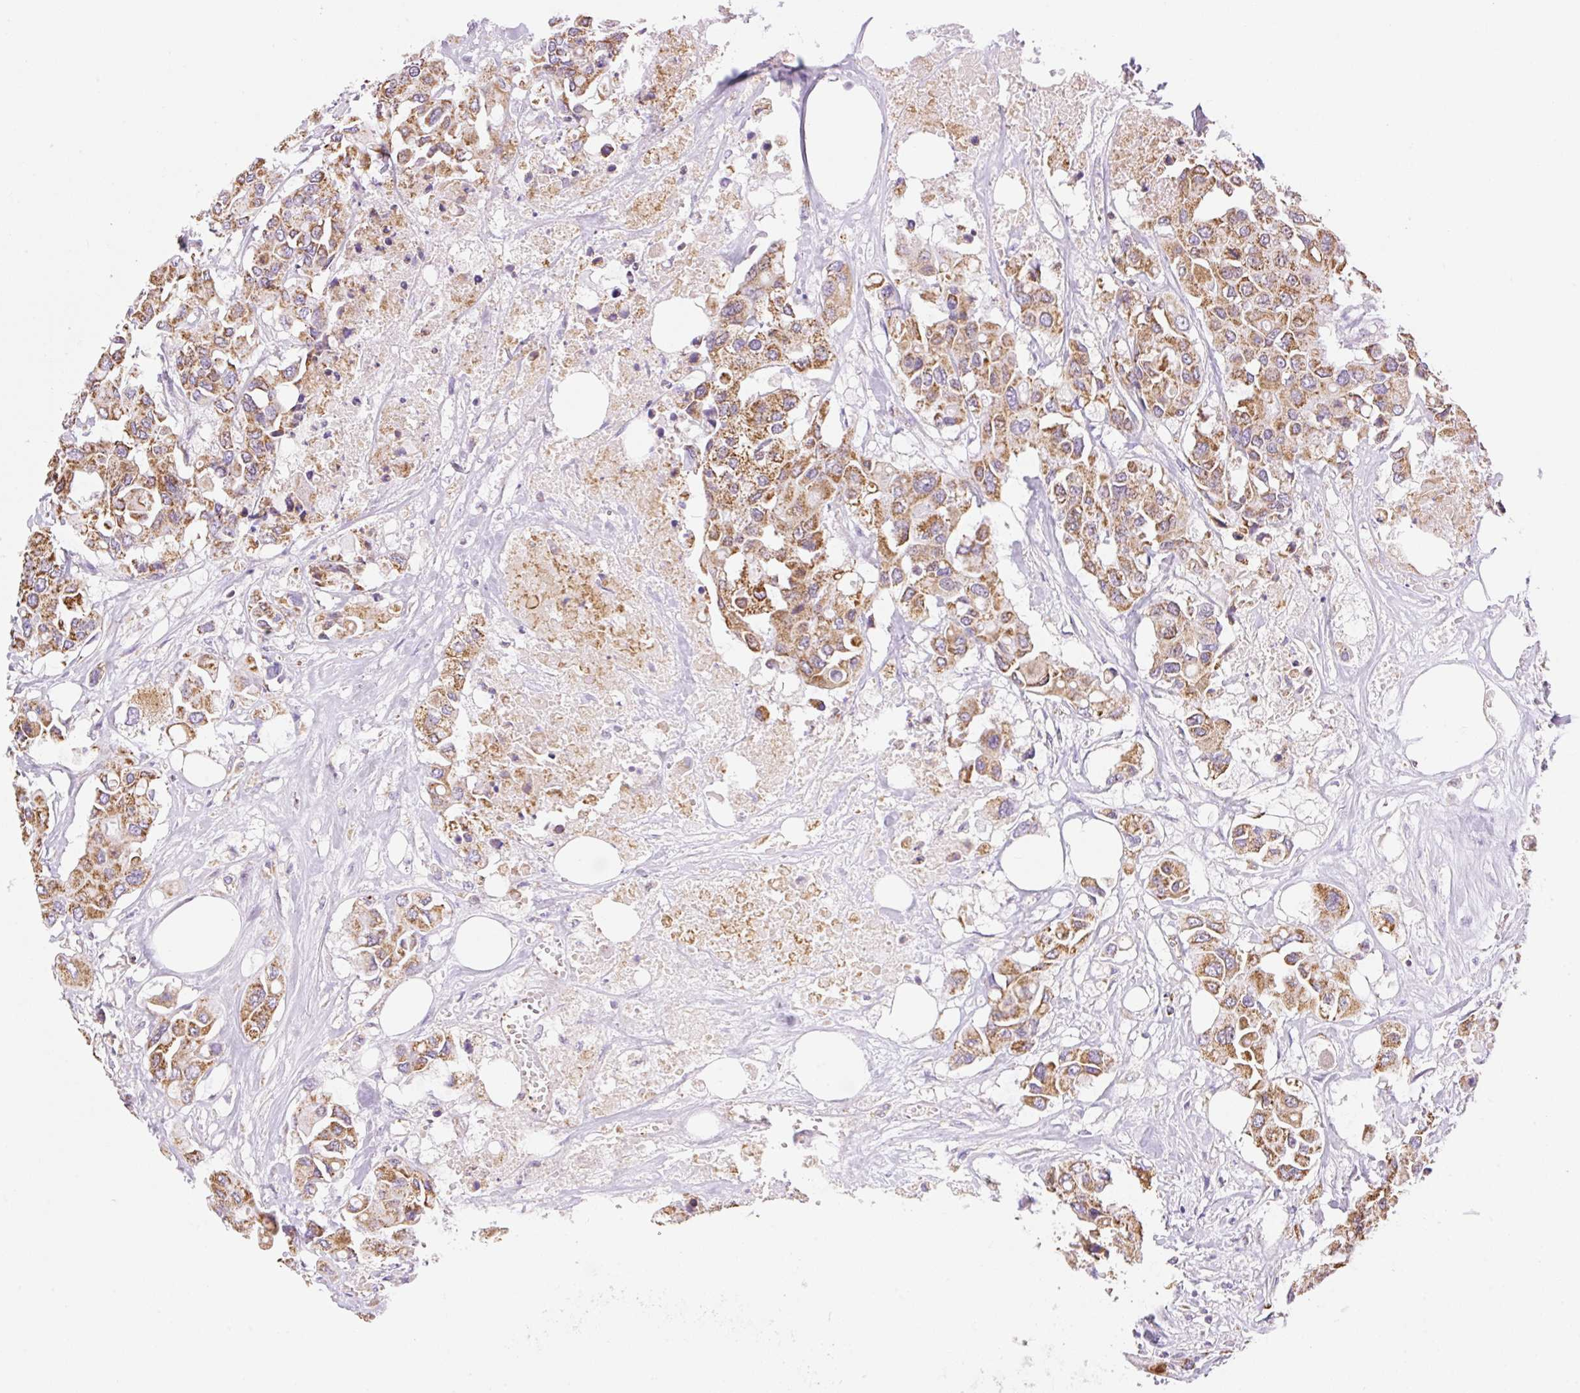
{"staining": {"intensity": "moderate", "quantity": ">75%", "location": "cytoplasmic/membranous"}, "tissue": "colorectal cancer", "cell_type": "Tumor cells", "image_type": "cancer", "snomed": [{"axis": "morphology", "description": "Adenocarcinoma, NOS"}, {"axis": "topography", "description": "Colon"}], "caption": "A brown stain highlights moderate cytoplasmic/membranous expression of a protein in human adenocarcinoma (colorectal) tumor cells. (DAB IHC with brightfield microscopy, high magnification).", "gene": "ESAM", "patient": {"sex": "male", "age": 77}}